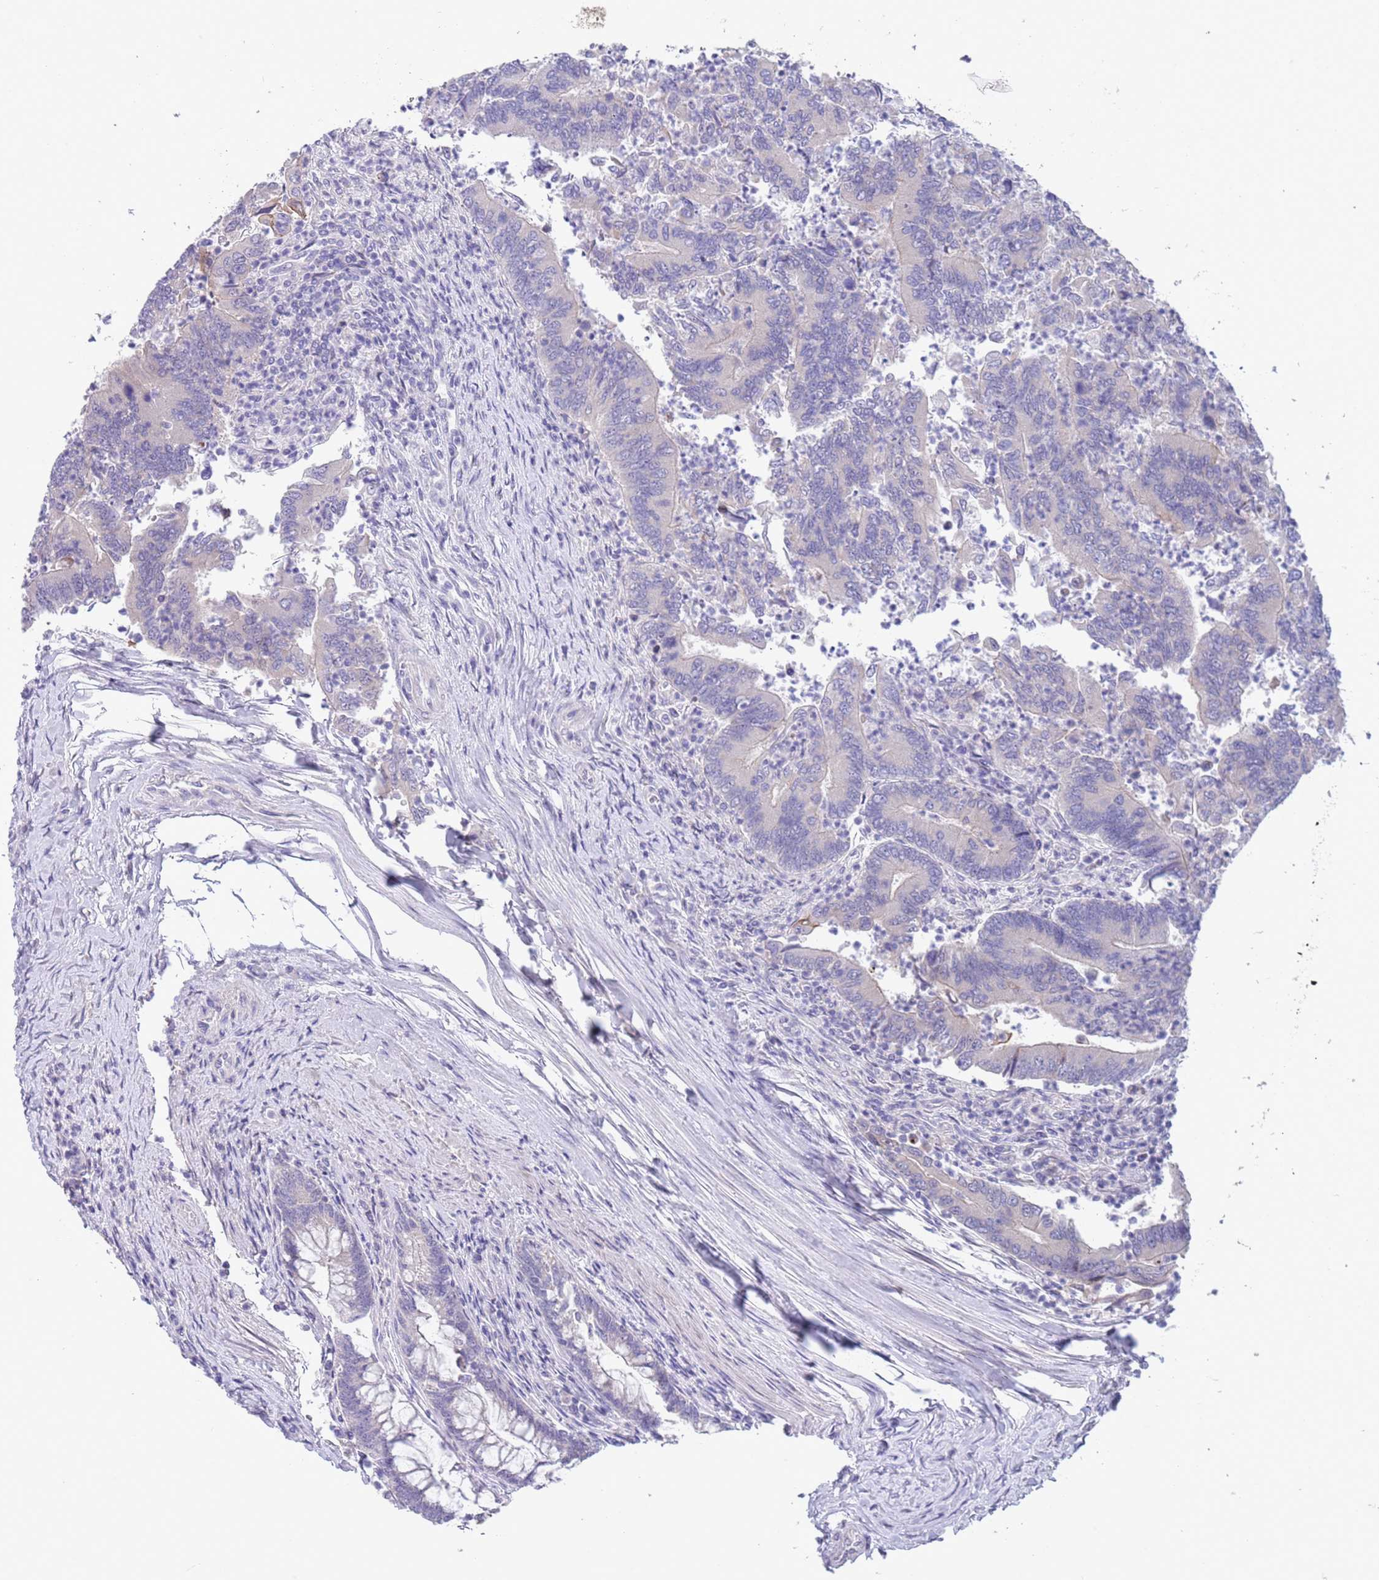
{"staining": {"intensity": "negative", "quantity": "none", "location": "none"}, "tissue": "colorectal cancer", "cell_type": "Tumor cells", "image_type": "cancer", "snomed": [{"axis": "morphology", "description": "Adenocarcinoma, NOS"}, {"axis": "topography", "description": "Colon"}], "caption": "Immunohistochemical staining of colorectal cancer reveals no significant positivity in tumor cells.", "gene": "SPIRE2", "patient": {"sex": "female", "age": 67}}